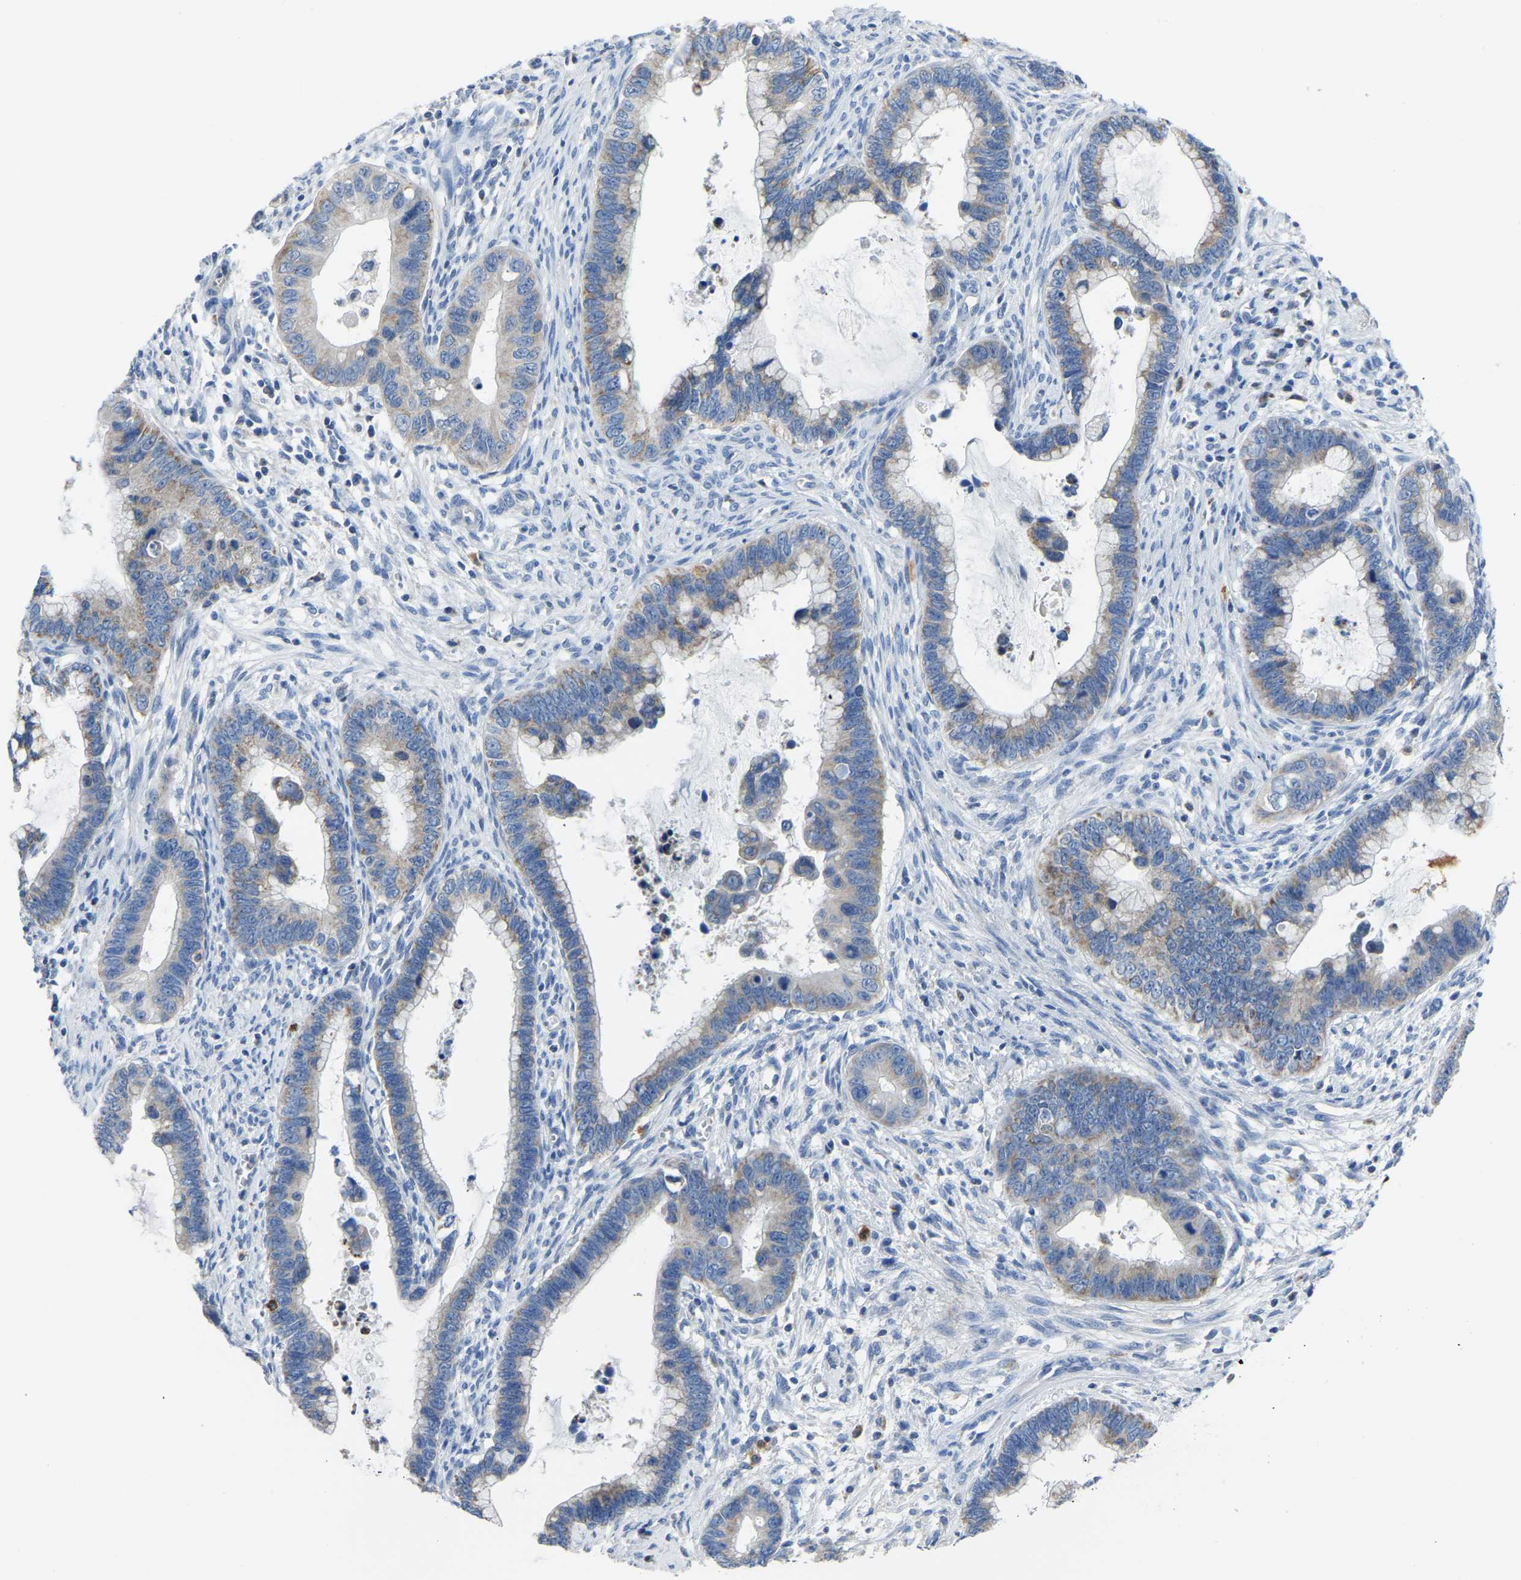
{"staining": {"intensity": "negative", "quantity": "none", "location": "none"}, "tissue": "cervical cancer", "cell_type": "Tumor cells", "image_type": "cancer", "snomed": [{"axis": "morphology", "description": "Adenocarcinoma, NOS"}, {"axis": "topography", "description": "Cervix"}], "caption": "This is a micrograph of IHC staining of adenocarcinoma (cervical), which shows no positivity in tumor cells. The staining was performed using DAB to visualize the protein expression in brown, while the nuclei were stained in blue with hematoxylin (Magnification: 20x).", "gene": "ETFA", "patient": {"sex": "female", "age": 44}}